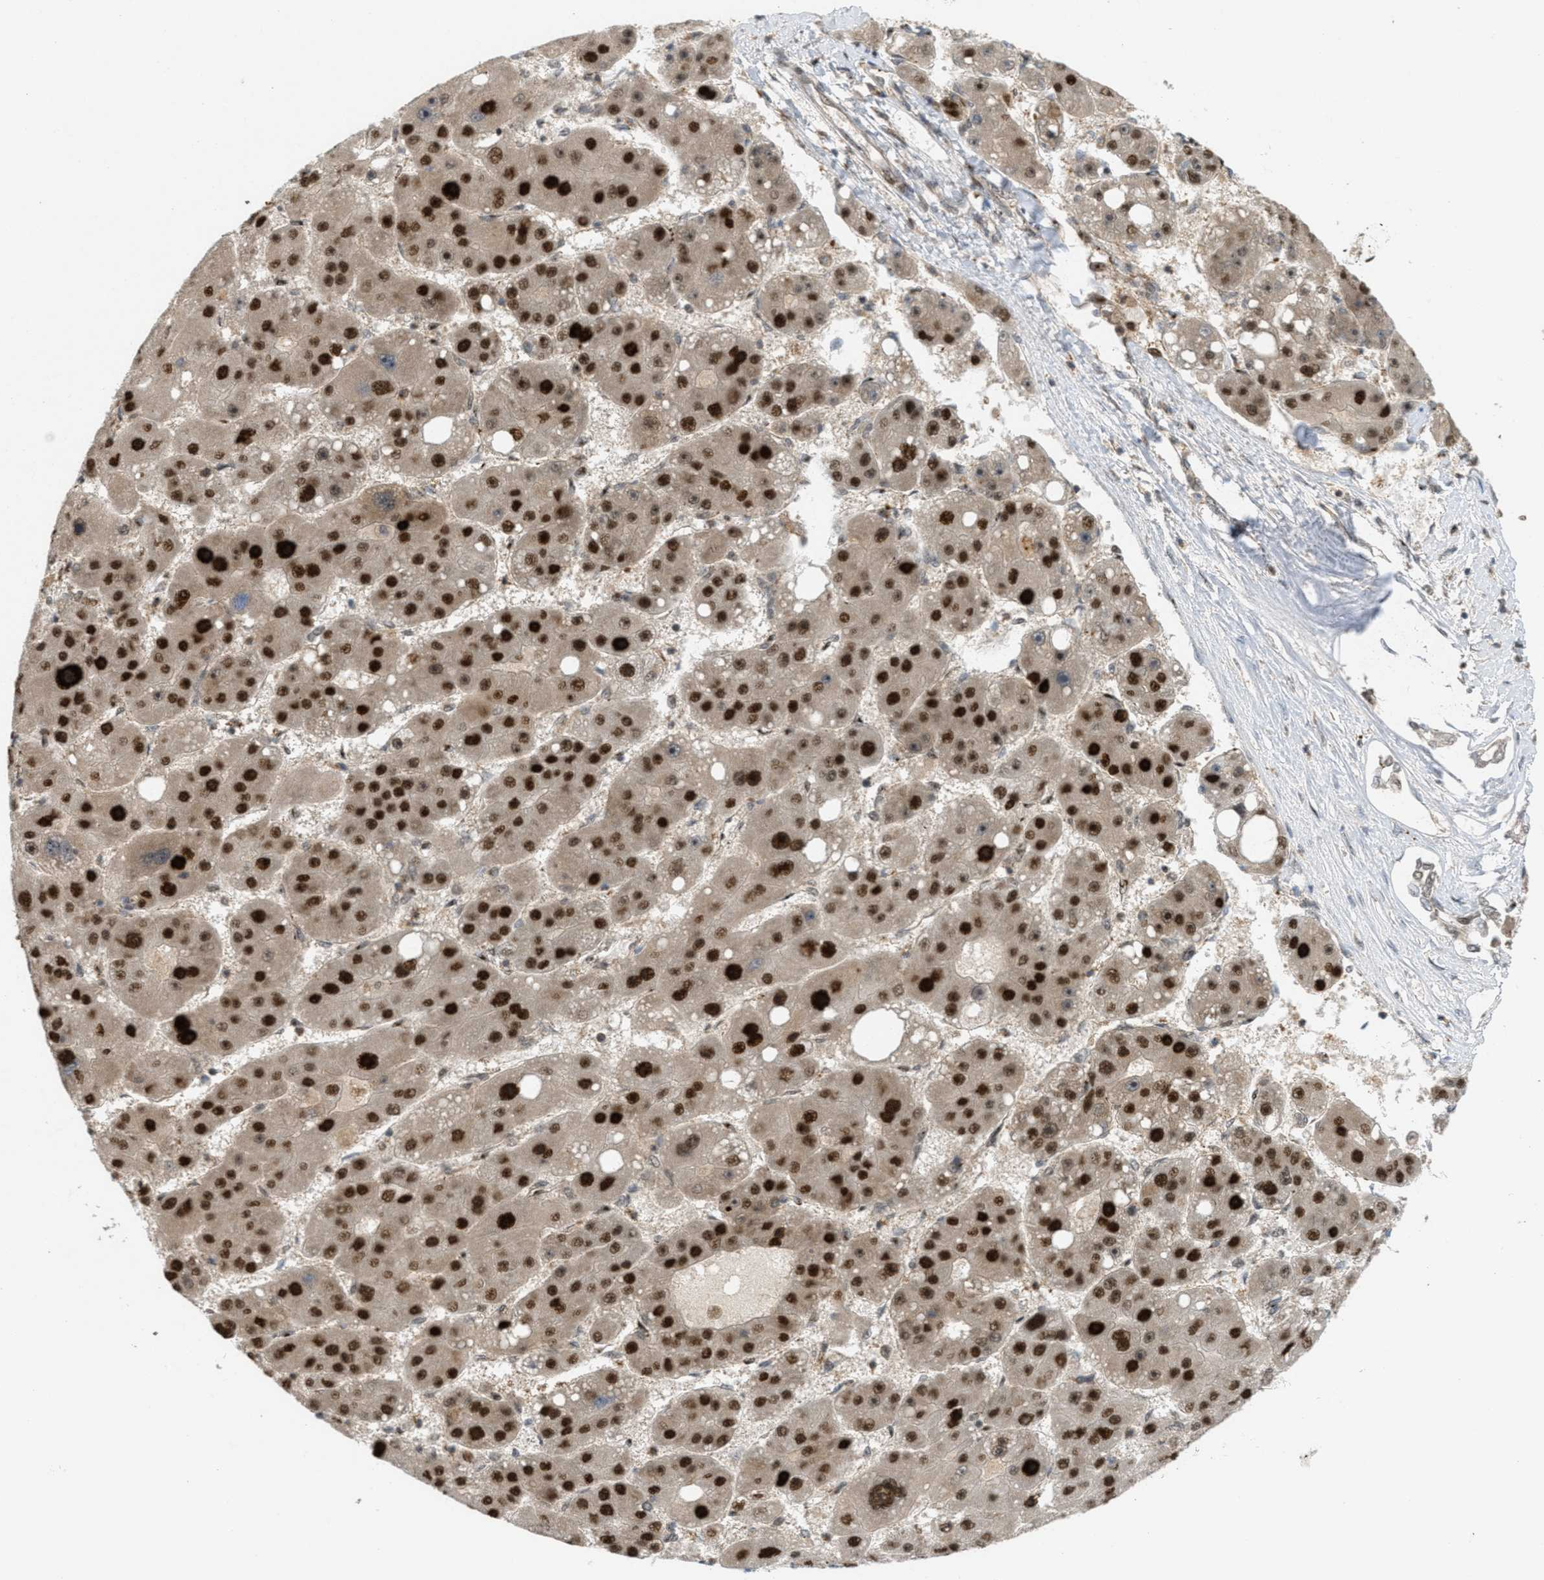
{"staining": {"intensity": "strong", "quantity": ">75%", "location": "nuclear"}, "tissue": "liver cancer", "cell_type": "Tumor cells", "image_type": "cancer", "snomed": [{"axis": "morphology", "description": "Carcinoma, Hepatocellular, NOS"}, {"axis": "topography", "description": "Liver"}], "caption": "Liver cancer tissue demonstrates strong nuclear expression in about >75% of tumor cells, visualized by immunohistochemistry. The staining is performed using DAB brown chromogen to label protein expression. The nuclei are counter-stained blue using hematoxylin.", "gene": "TLK1", "patient": {"sex": "female", "age": 61}}